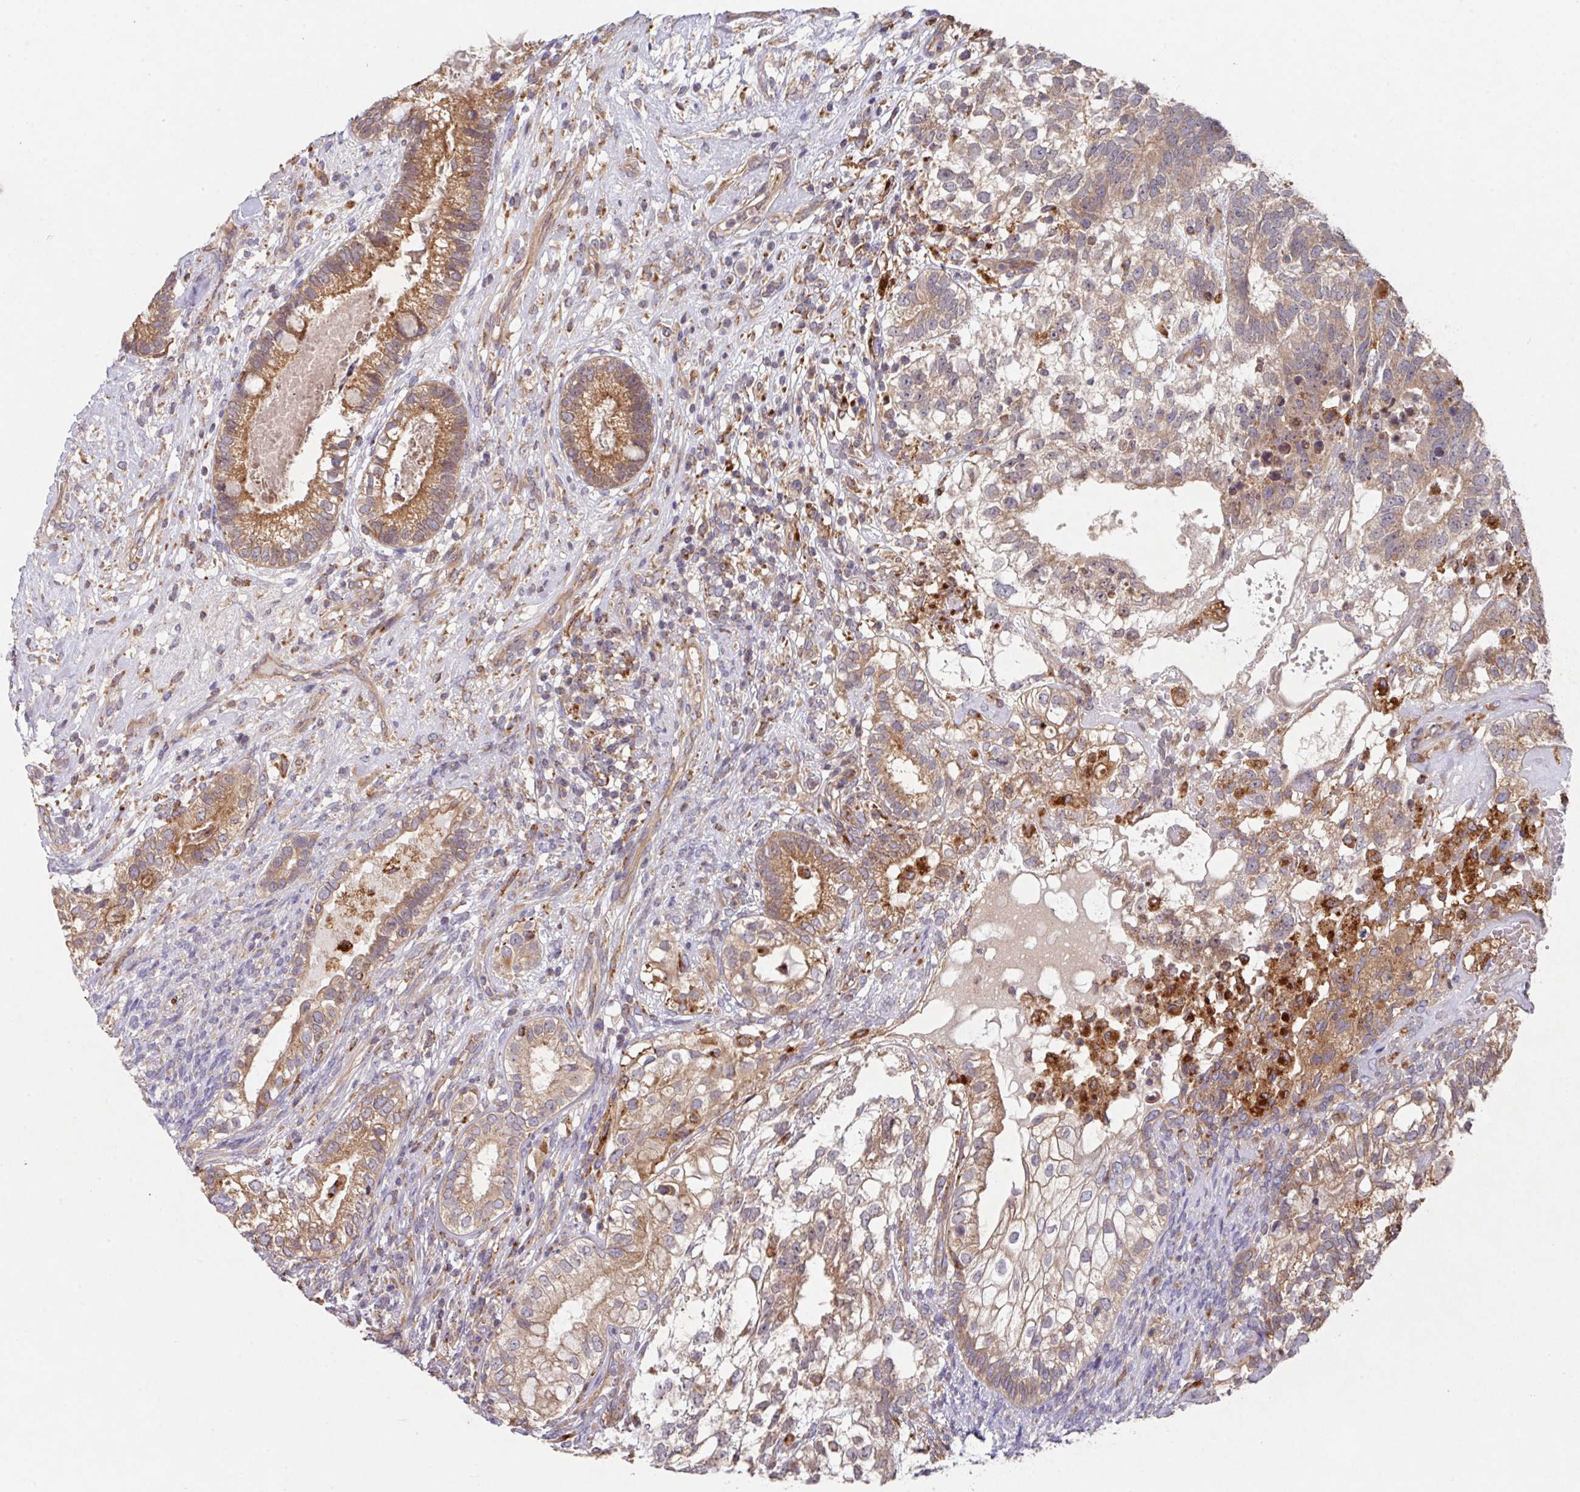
{"staining": {"intensity": "moderate", "quantity": ">75%", "location": "cytoplasmic/membranous"}, "tissue": "testis cancer", "cell_type": "Tumor cells", "image_type": "cancer", "snomed": [{"axis": "morphology", "description": "Seminoma, NOS"}, {"axis": "morphology", "description": "Carcinoma, Embryonal, NOS"}, {"axis": "topography", "description": "Testis"}], "caption": "Moderate cytoplasmic/membranous protein expression is seen in about >75% of tumor cells in seminoma (testis).", "gene": "TRIM14", "patient": {"sex": "male", "age": 41}}